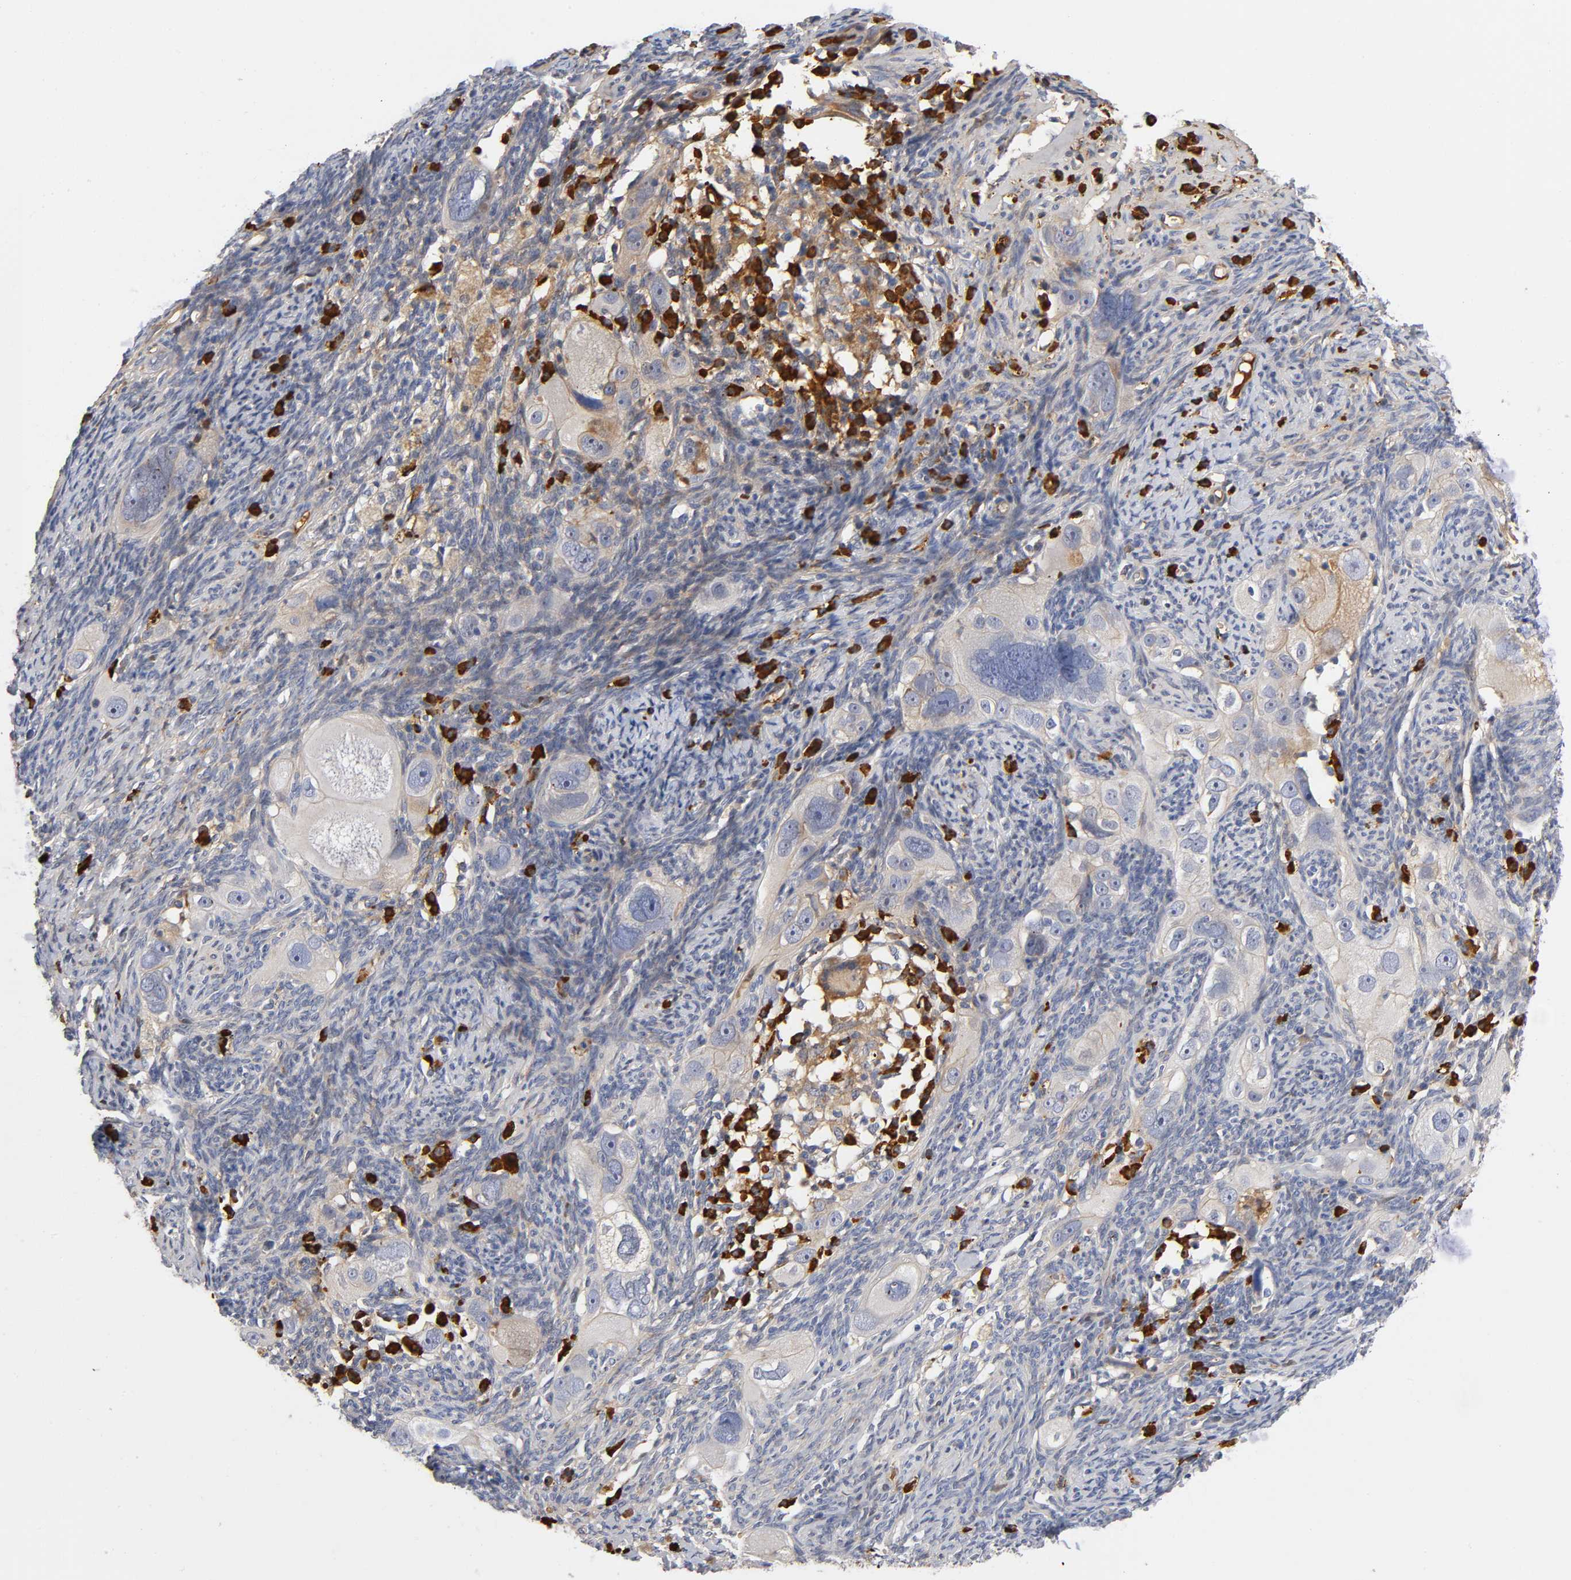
{"staining": {"intensity": "weak", "quantity": ">75%", "location": "cytoplasmic/membranous"}, "tissue": "ovarian cancer", "cell_type": "Tumor cells", "image_type": "cancer", "snomed": [{"axis": "morphology", "description": "Normal tissue, NOS"}, {"axis": "morphology", "description": "Cystadenocarcinoma, serous, NOS"}, {"axis": "topography", "description": "Ovary"}], "caption": "Protein staining by immunohistochemistry demonstrates weak cytoplasmic/membranous staining in approximately >75% of tumor cells in ovarian cancer. (Brightfield microscopy of DAB IHC at high magnification).", "gene": "NOVA1", "patient": {"sex": "female", "age": 62}}